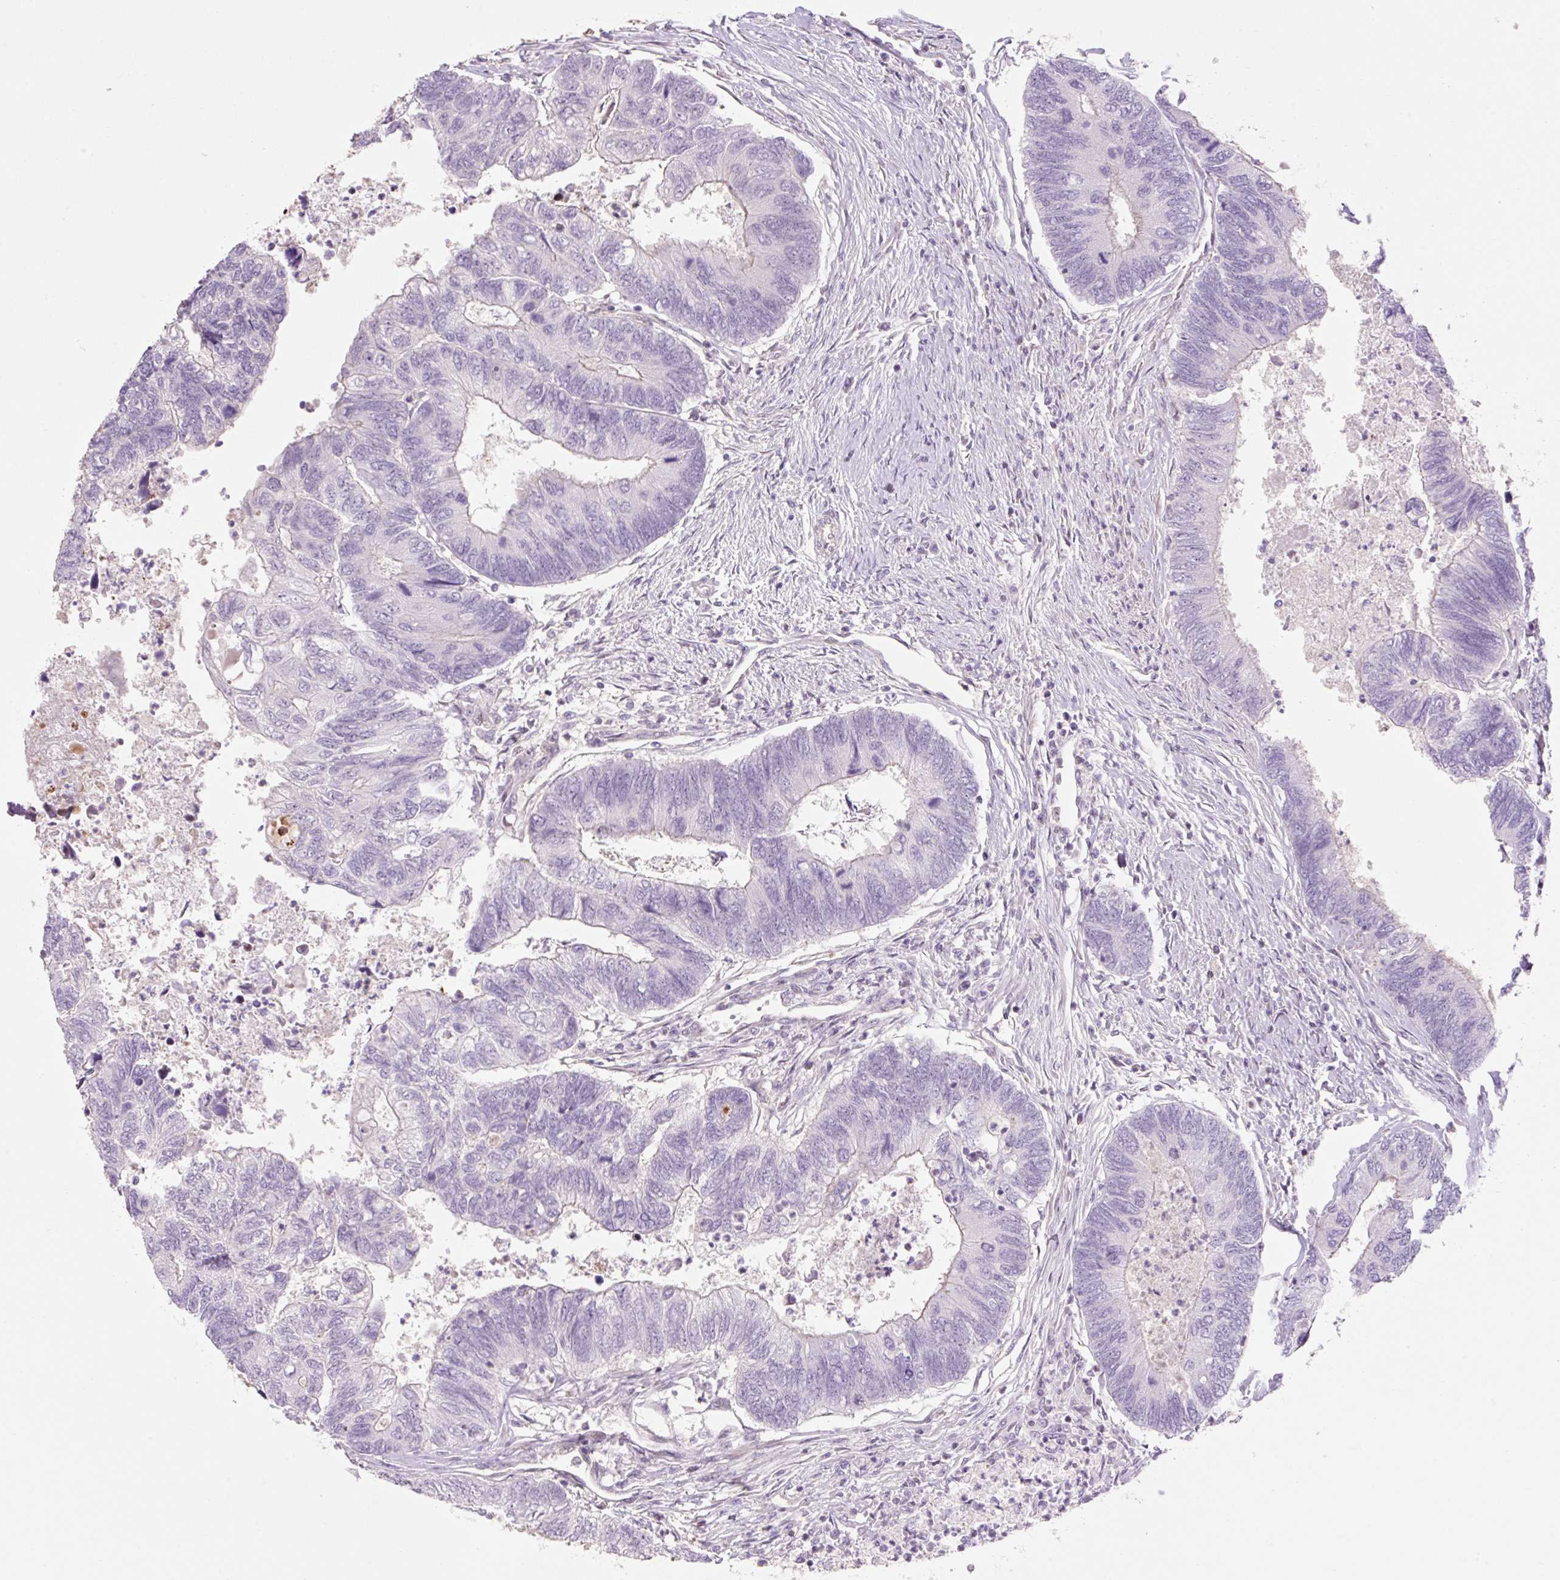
{"staining": {"intensity": "negative", "quantity": "none", "location": "none"}, "tissue": "colorectal cancer", "cell_type": "Tumor cells", "image_type": "cancer", "snomed": [{"axis": "morphology", "description": "Adenocarcinoma, NOS"}, {"axis": "topography", "description": "Colon"}], "caption": "Protein analysis of colorectal cancer (adenocarcinoma) displays no significant positivity in tumor cells.", "gene": "ZNF552", "patient": {"sex": "female", "age": 67}}